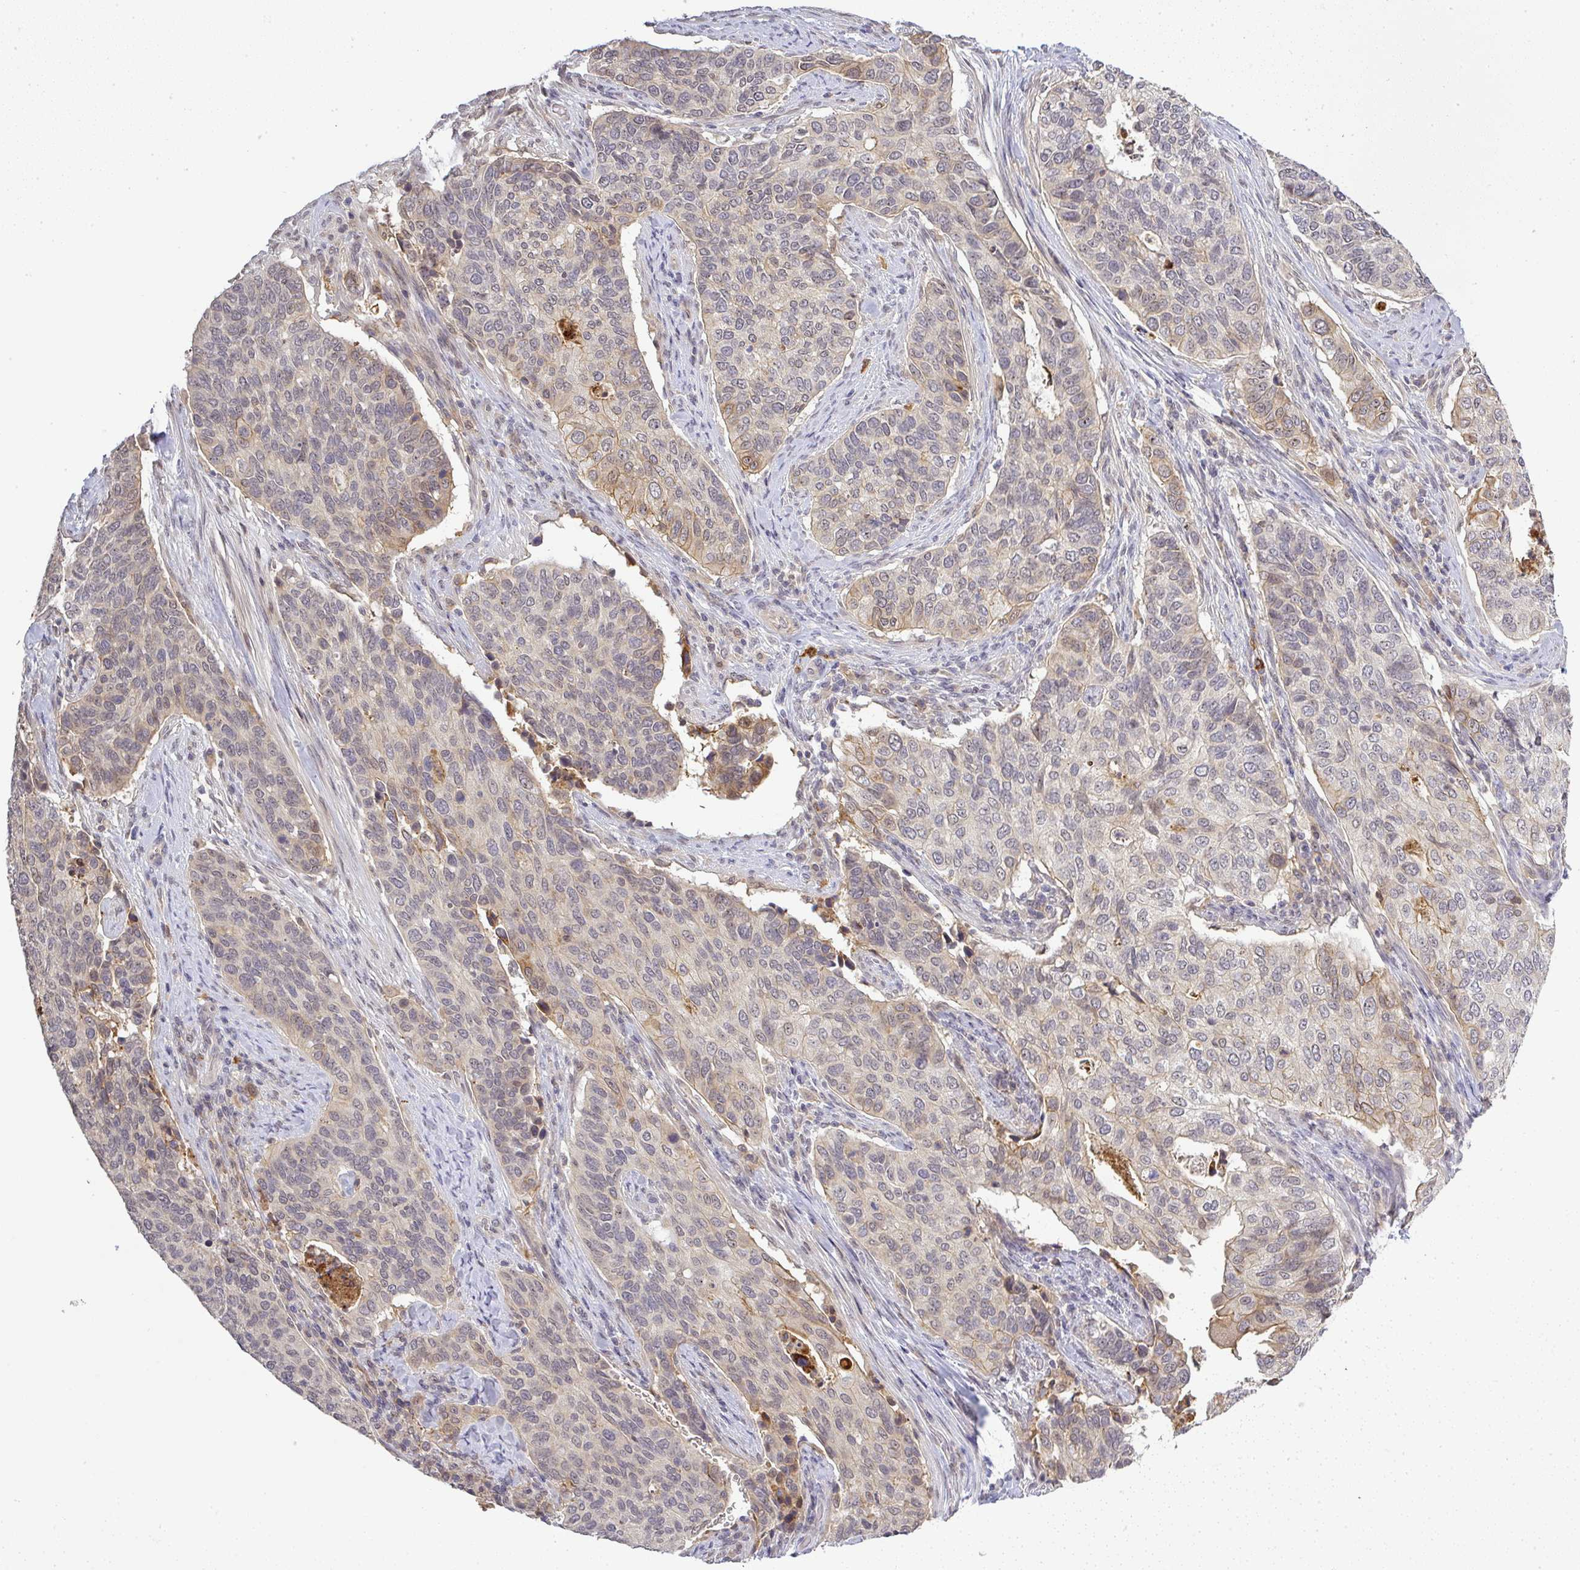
{"staining": {"intensity": "moderate", "quantity": "<25%", "location": "cytoplasmic/membranous"}, "tissue": "cervical cancer", "cell_type": "Tumor cells", "image_type": "cancer", "snomed": [{"axis": "morphology", "description": "Squamous cell carcinoma, NOS"}, {"axis": "topography", "description": "Cervix"}], "caption": "Human cervical squamous cell carcinoma stained with a brown dye reveals moderate cytoplasmic/membranous positive staining in about <25% of tumor cells.", "gene": "FAM153A", "patient": {"sex": "female", "age": 38}}